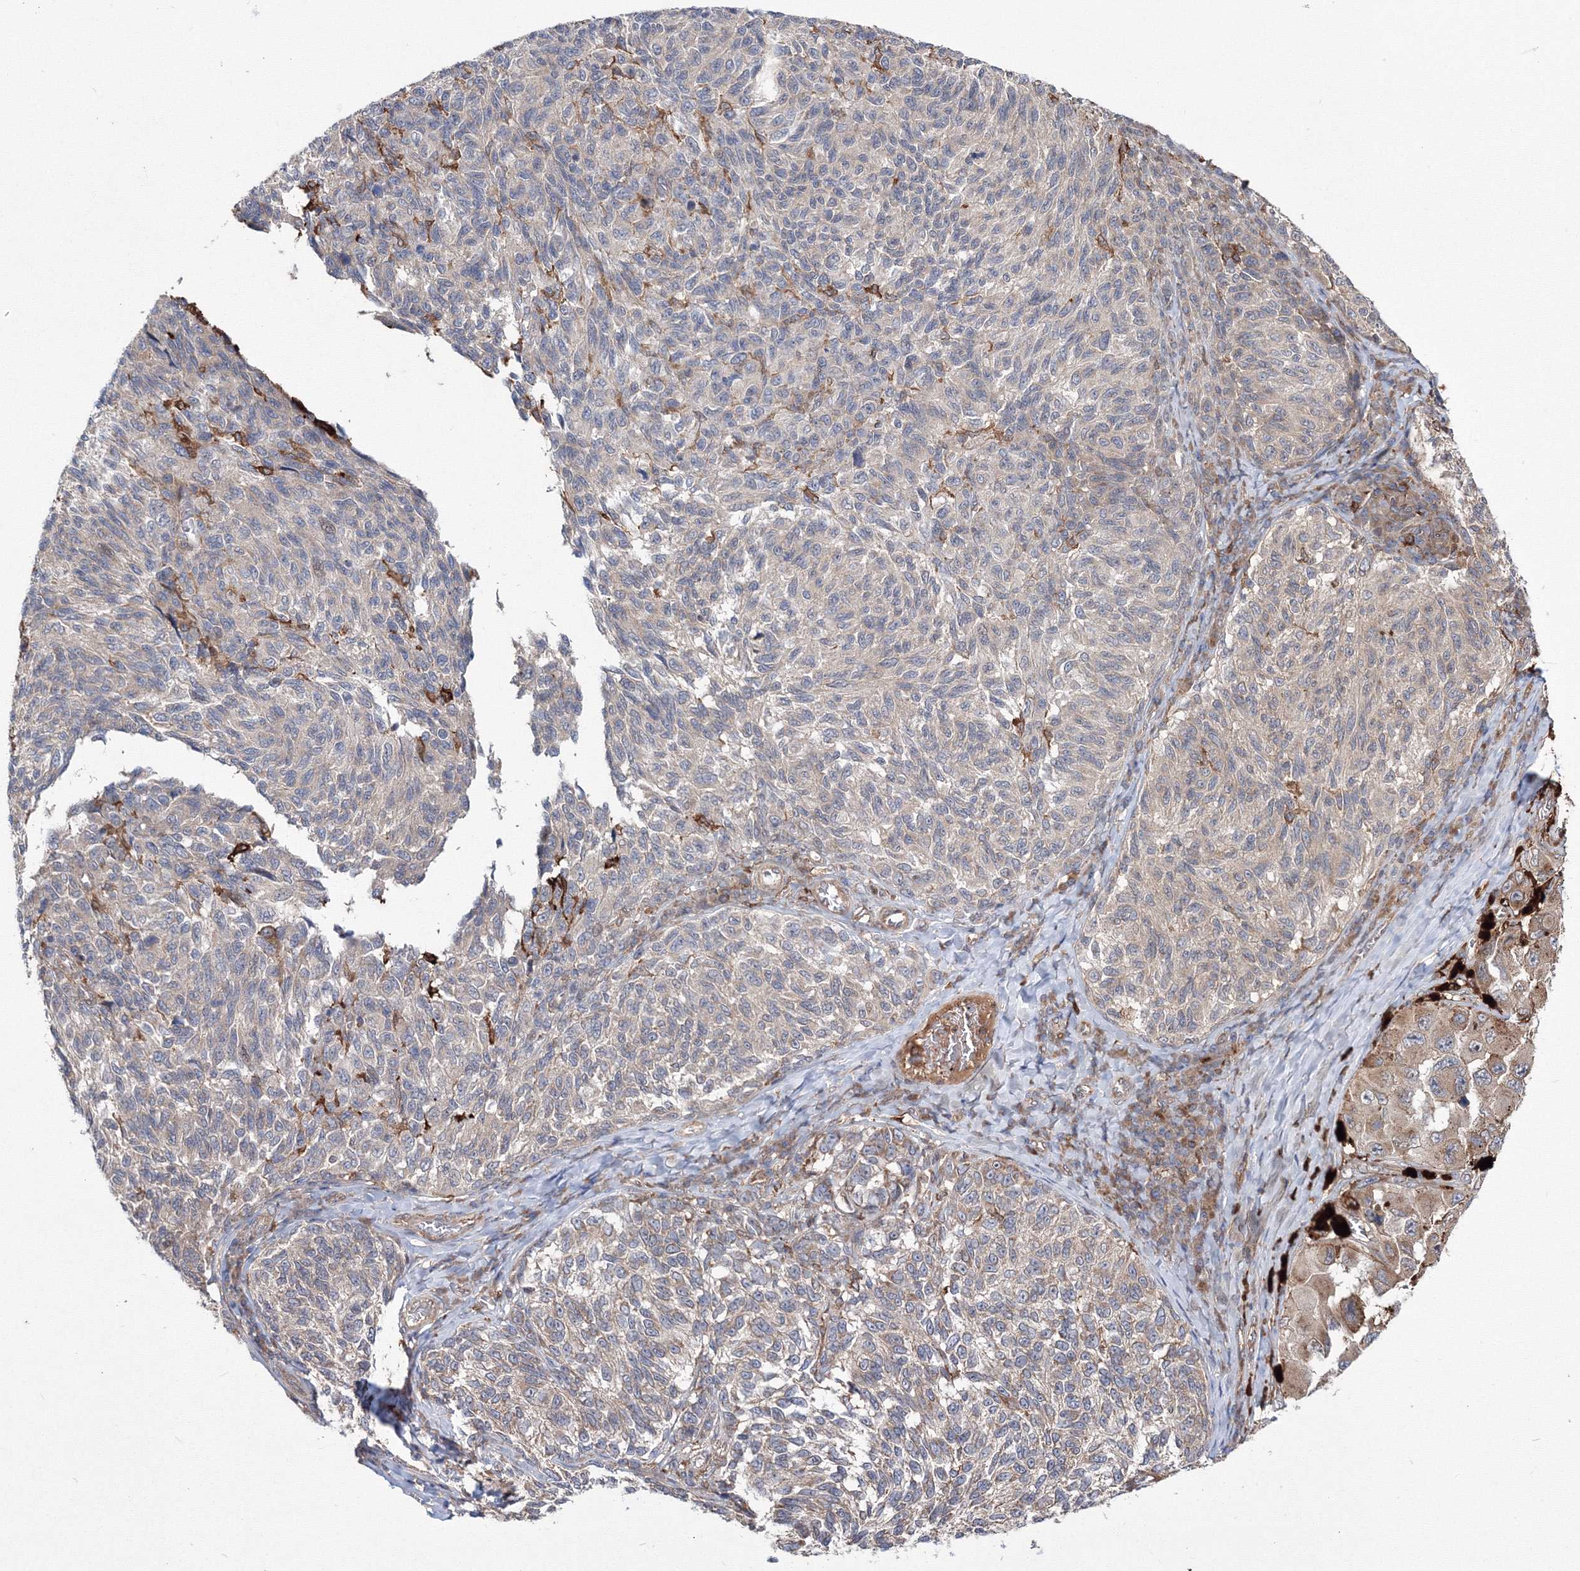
{"staining": {"intensity": "weak", "quantity": "25%-75%", "location": "cytoplasmic/membranous"}, "tissue": "melanoma", "cell_type": "Tumor cells", "image_type": "cancer", "snomed": [{"axis": "morphology", "description": "Malignant melanoma, NOS"}, {"axis": "topography", "description": "Skin"}], "caption": "This photomicrograph displays melanoma stained with IHC to label a protein in brown. The cytoplasmic/membranous of tumor cells show weak positivity for the protein. Nuclei are counter-stained blue.", "gene": "RANBP3L", "patient": {"sex": "female", "age": 73}}